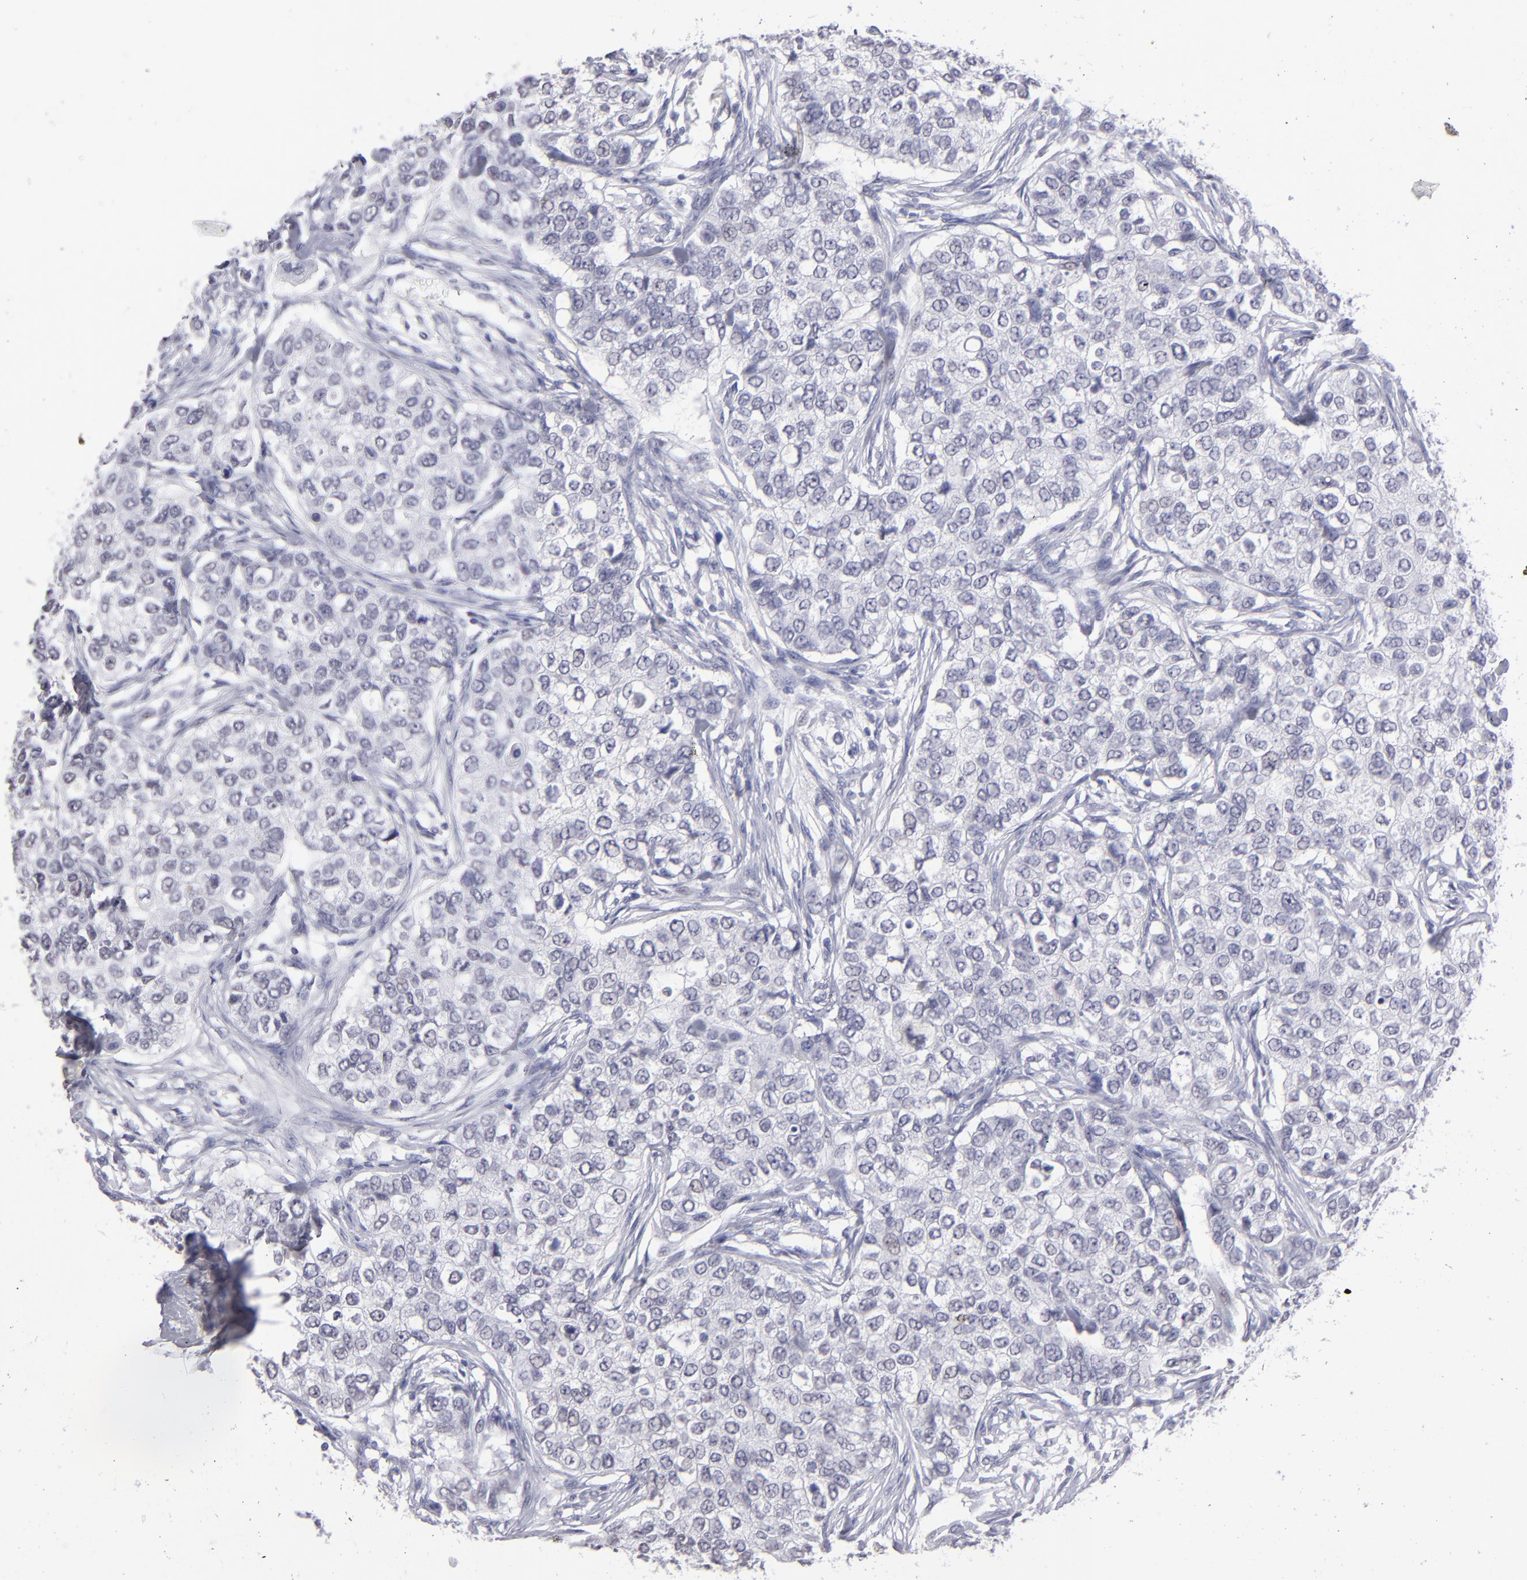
{"staining": {"intensity": "negative", "quantity": "none", "location": "none"}, "tissue": "breast cancer", "cell_type": "Tumor cells", "image_type": "cancer", "snomed": [{"axis": "morphology", "description": "Normal tissue, NOS"}, {"axis": "morphology", "description": "Duct carcinoma"}, {"axis": "topography", "description": "Breast"}], "caption": "This is an immunohistochemistry histopathology image of human invasive ductal carcinoma (breast). There is no positivity in tumor cells.", "gene": "ALDOB", "patient": {"sex": "female", "age": 49}}